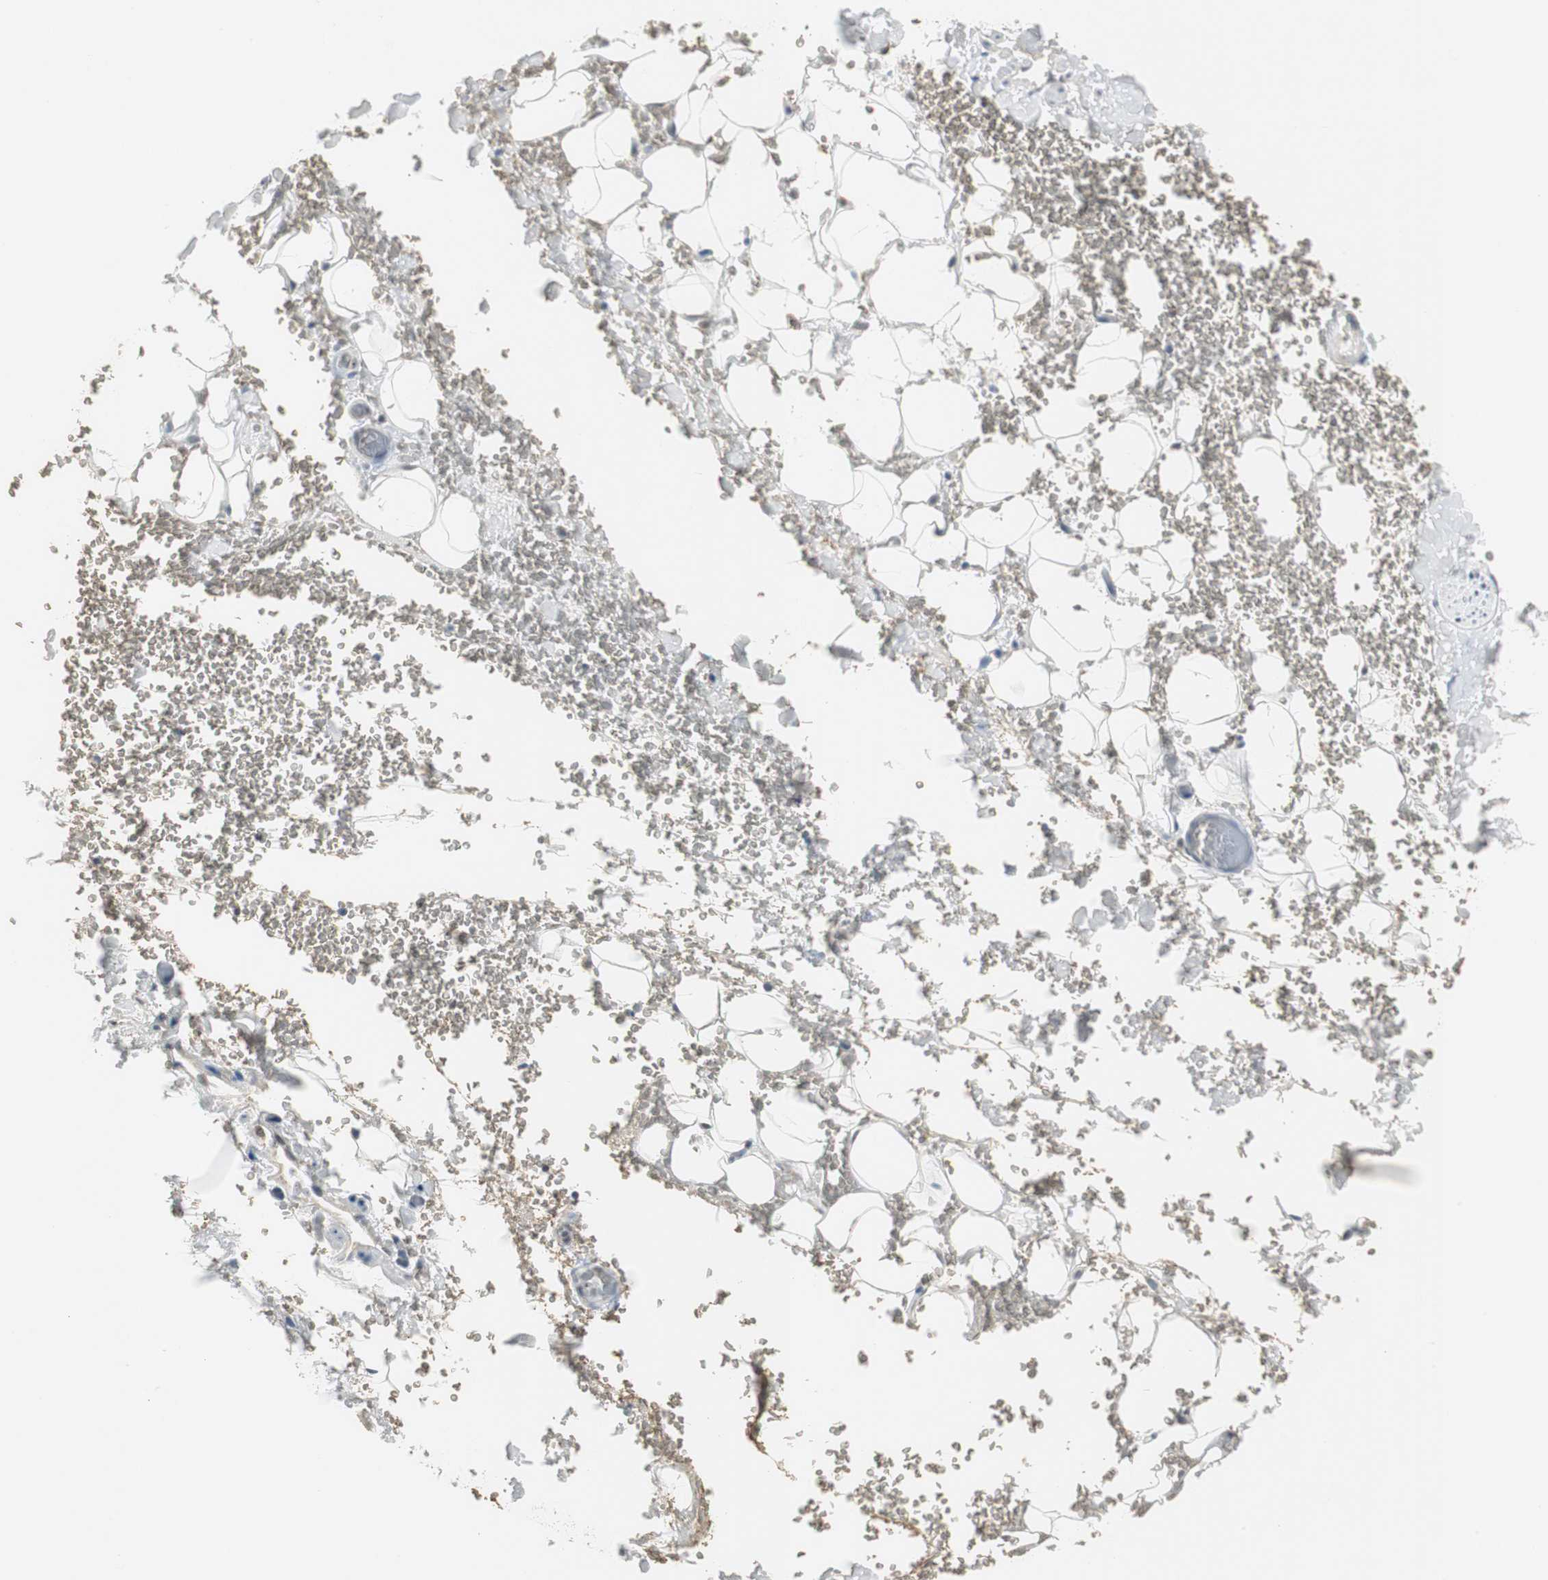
{"staining": {"intensity": "negative", "quantity": "none", "location": "none"}, "tissue": "adipose tissue", "cell_type": "Adipocytes", "image_type": "normal", "snomed": [{"axis": "morphology", "description": "Normal tissue, NOS"}, {"axis": "morphology", "description": "Inflammation, NOS"}, {"axis": "topography", "description": "Breast"}], "caption": "Adipocytes show no significant protein expression in unremarkable adipose tissue. The staining is performed using DAB (3,3'-diaminobenzidine) brown chromogen with nuclei counter-stained in using hematoxylin.", "gene": "CCT5", "patient": {"sex": "female", "age": 65}}